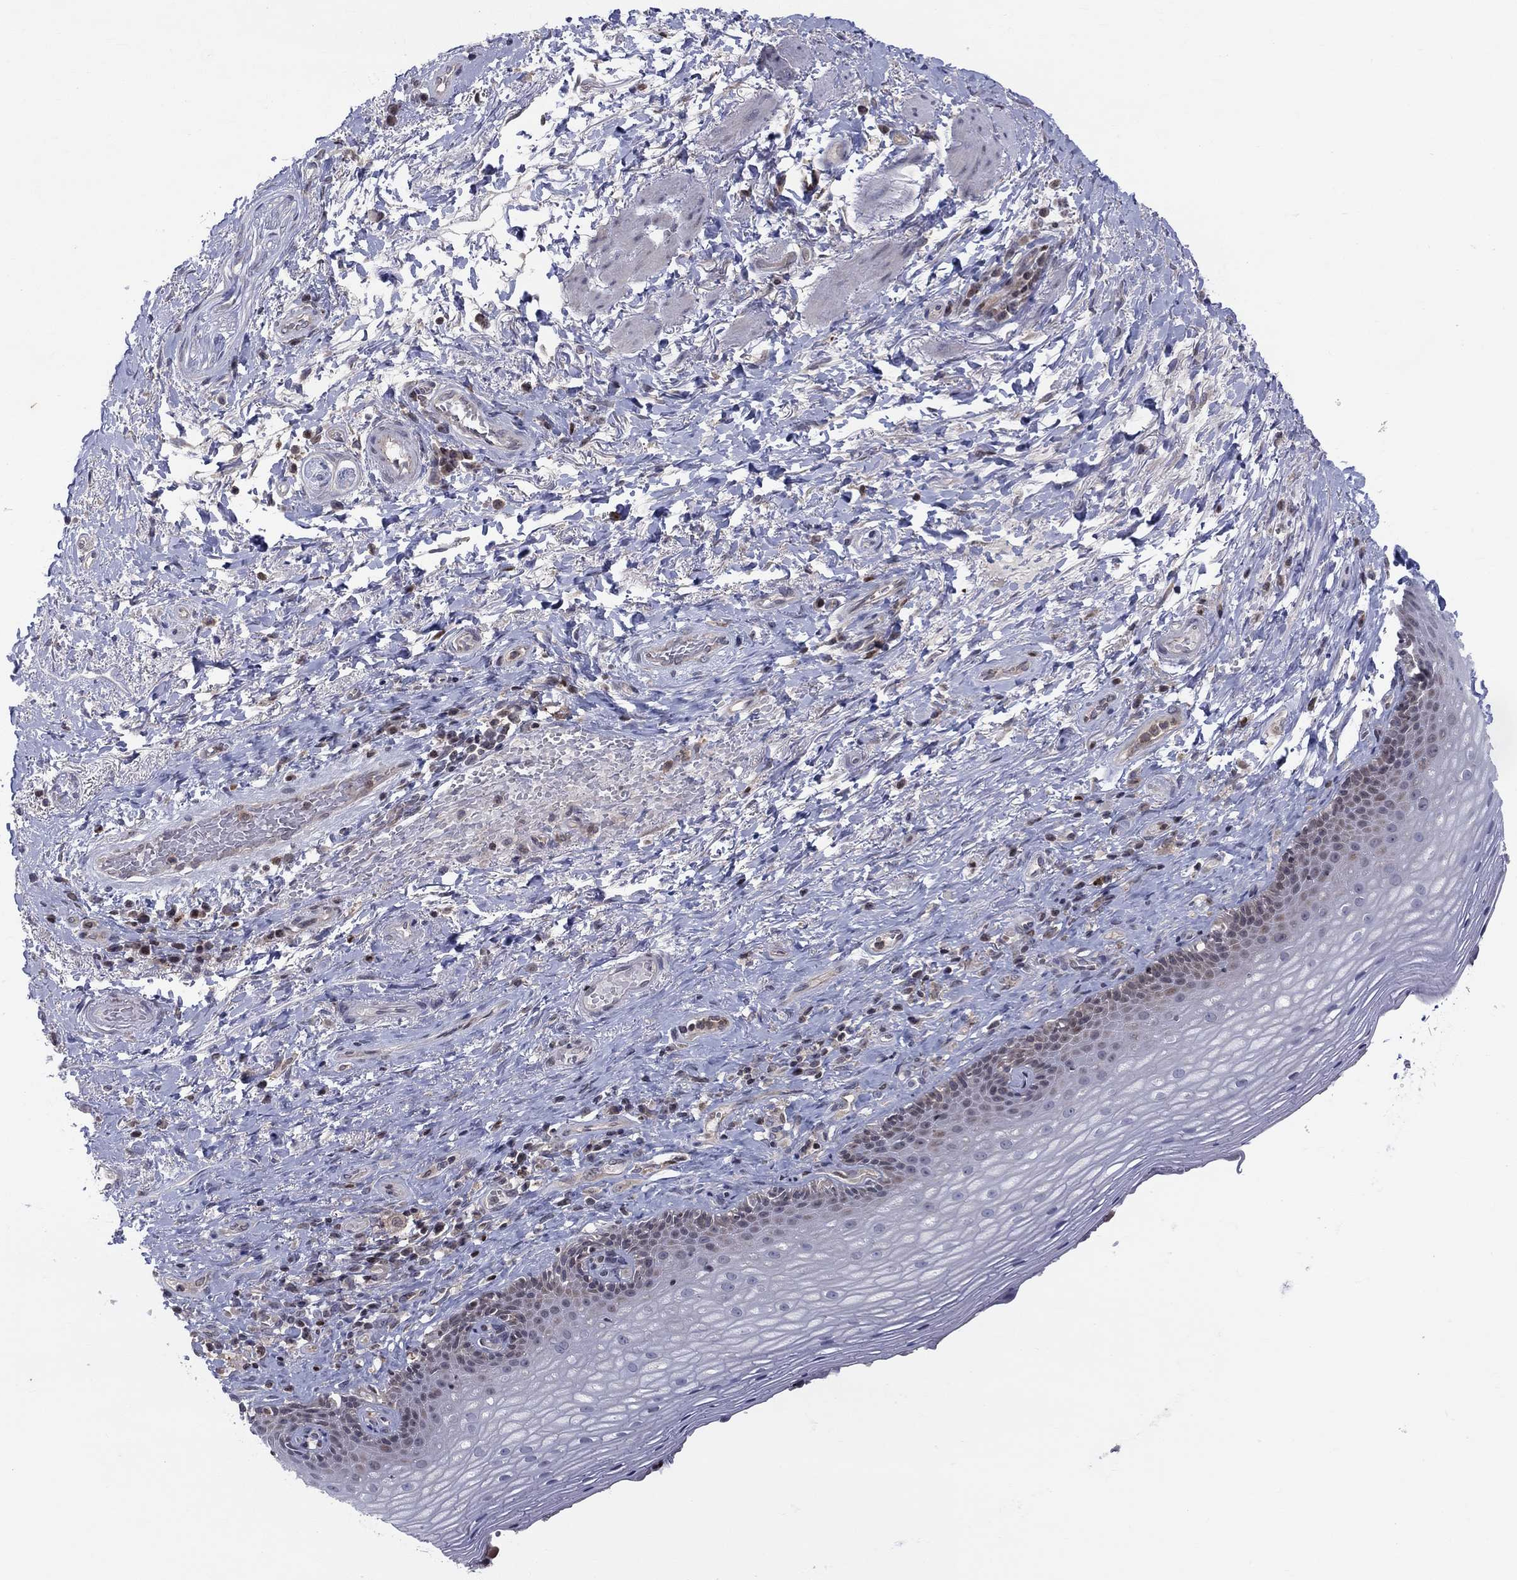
{"staining": {"intensity": "weak", "quantity": "<25%", "location": "cytoplasmic/membranous"}, "tissue": "skin", "cell_type": "Epidermal cells", "image_type": "normal", "snomed": [{"axis": "morphology", "description": "Normal tissue, NOS"}, {"axis": "morphology", "description": "Adenocarcinoma, NOS"}, {"axis": "topography", "description": "Rectum"}, {"axis": "topography", "description": "Anal"}], "caption": "Immunohistochemical staining of normal skin reveals no significant positivity in epidermal cells. (Stains: DAB immunohistochemistry with hematoxylin counter stain, Microscopy: brightfield microscopy at high magnification).", "gene": "ZNHIT3", "patient": {"sex": "female", "age": 68}}